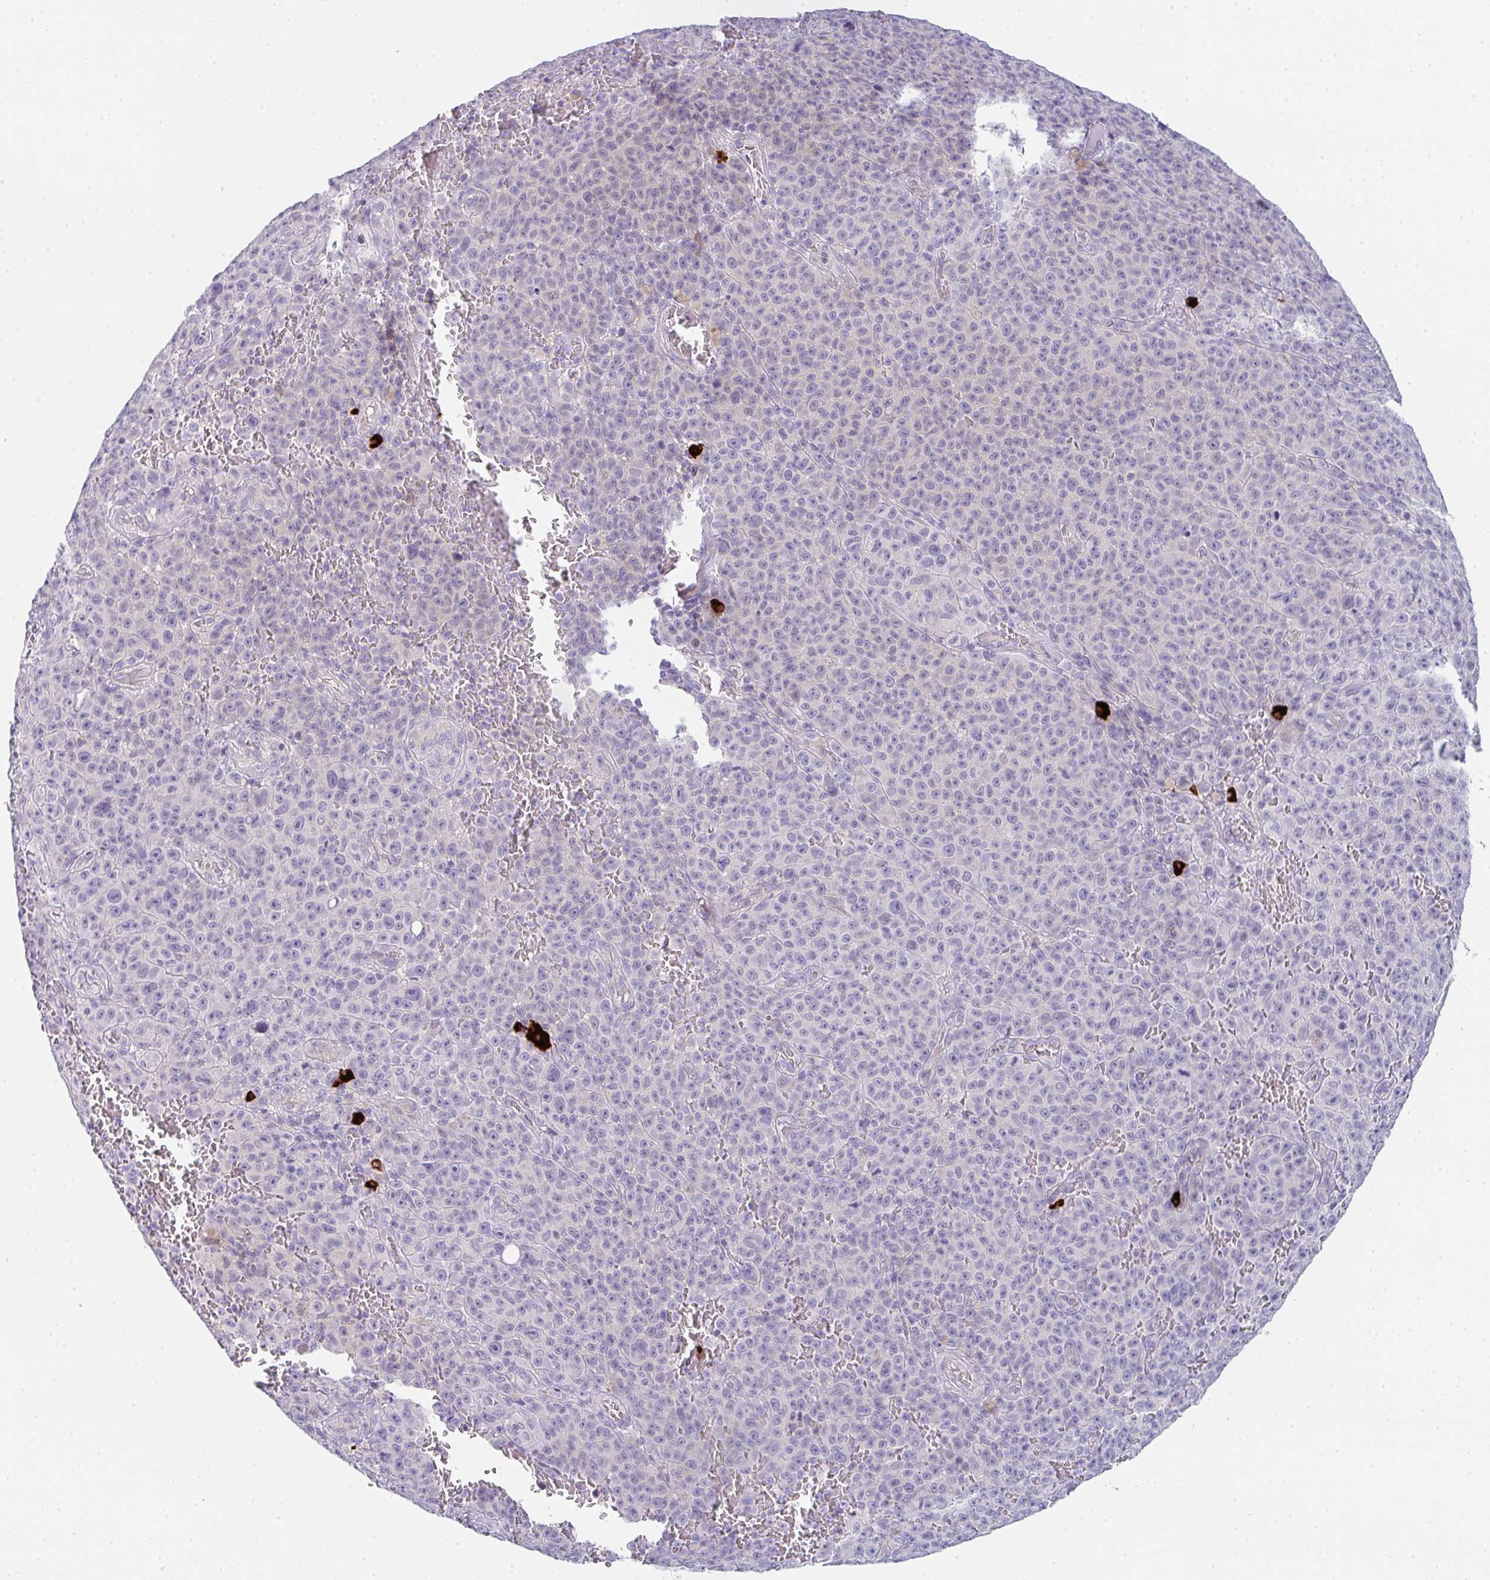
{"staining": {"intensity": "negative", "quantity": "none", "location": "none"}, "tissue": "melanoma", "cell_type": "Tumor cells", "image_type": "cancer", "snomed": [{"axis": "morphology", "description": "Malignant melanoma, NOS"}, {"axis": "topography", "description": "Skin"}], "caption": "The immunohistochemistry (IHC) histopathology image has no significant positivity in tumor cells of malignant melanoma tissue. (Brightfield microscopy of DAB (3,3'-diaminobenzidine) immunohistochemistry at high magnification).", "gene": "CACNA1S", "patient": {"sex": "female", "age": 82}}